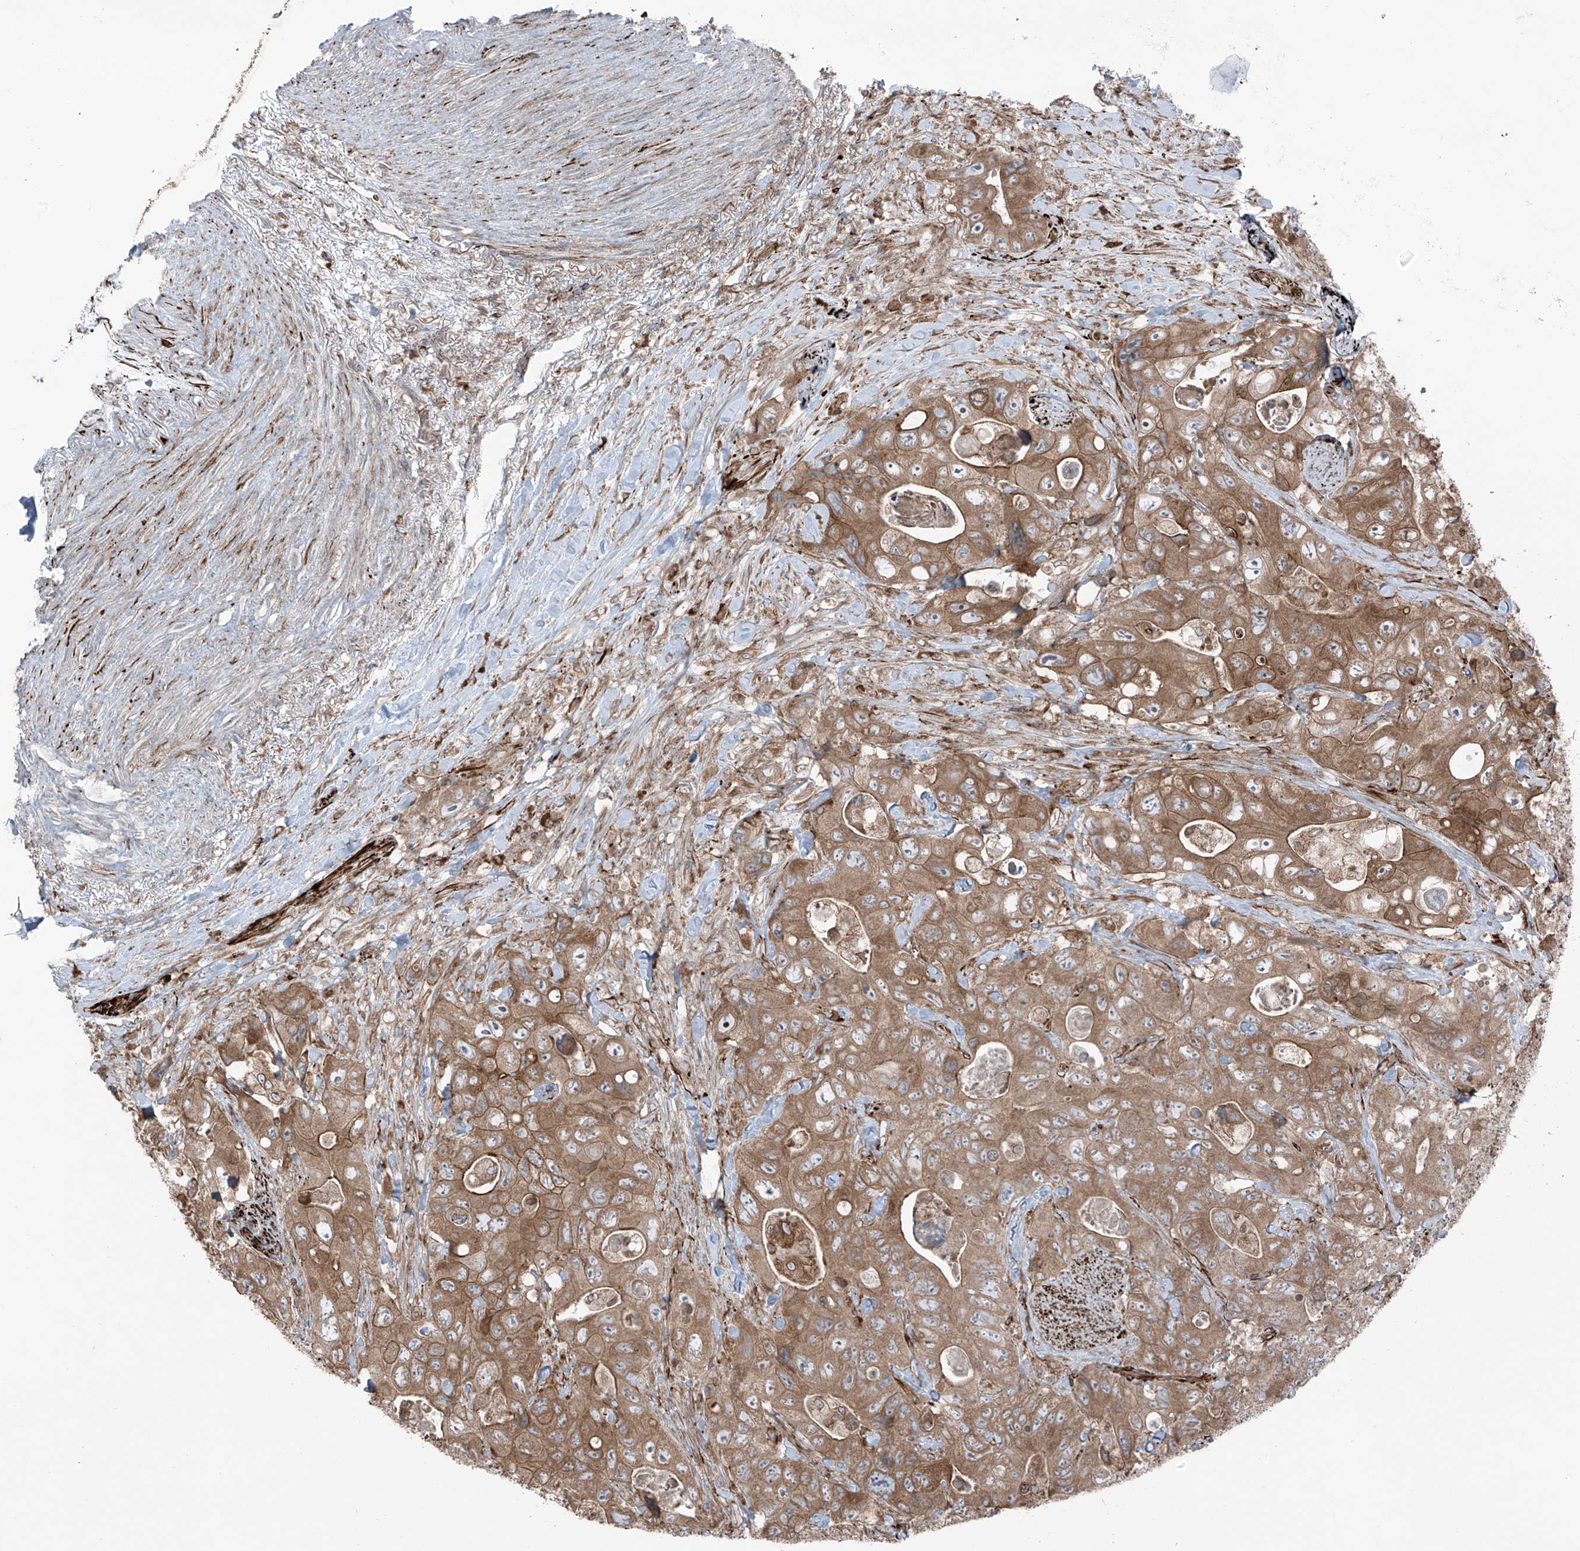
{"staining": {"intensity": "moderate", "quantity": ">75%", "location": "cytoplasmic/membranous"}, "tissue": "colorectal cancer", "cell_type": "Tumor cells", "image_type": "cancer", "snomed": [{"axis": "morphology", "description": "Adenocarcinoma, NOS"}, {"axis": "topography", "description": "Colon"}], "caption": "Colorectal adenocarcinoma was stained to show a protein in brown. There is medium levels of moderate cytoplasmic/membranous staining in about >75% of tumor cells. (IHC, brightfield microscopy, high magnification).", "gene": "ERLEC1", "patient": {"sex": "female", "age": 46}}